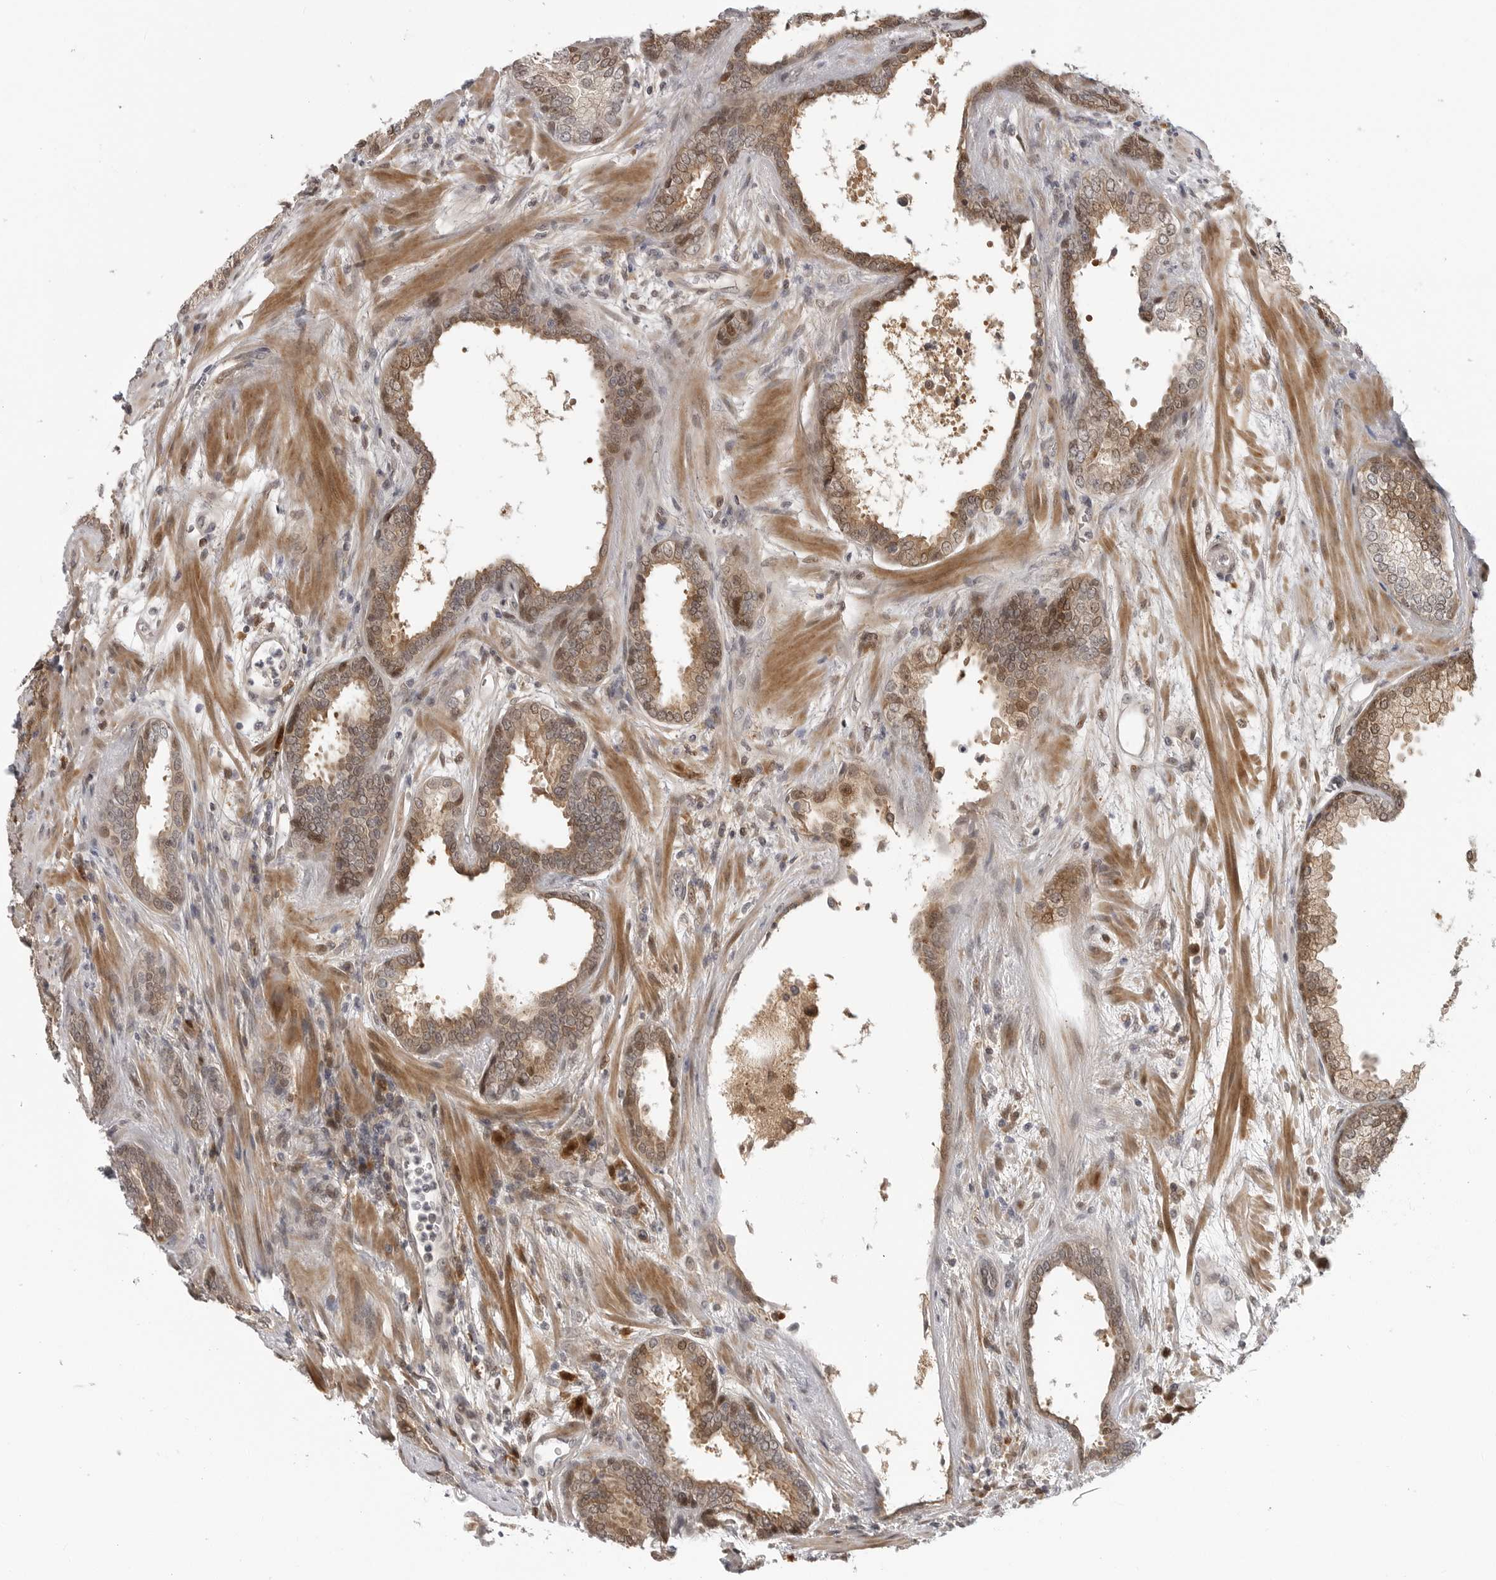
{"staining": {"intensity": "moderate", "quantity": ">75%", "location": "cytoplasmic/membranous"}, "tissue": "prostate cancer", "cell_type": "Tumor cells", "image_type": "cancer", "snomed": [{"axis": "morphology", "description": "Adenocarcinoma, High grade"}, {"axis": "topography", "description": "Prostate"}], "caption": "Prostate cancer stained for a protein shows moderate cytoplasmic/membranous positivity in tumor cells.", "gene": "CTIF", "patient": {"sex": "male", "age": 62}}